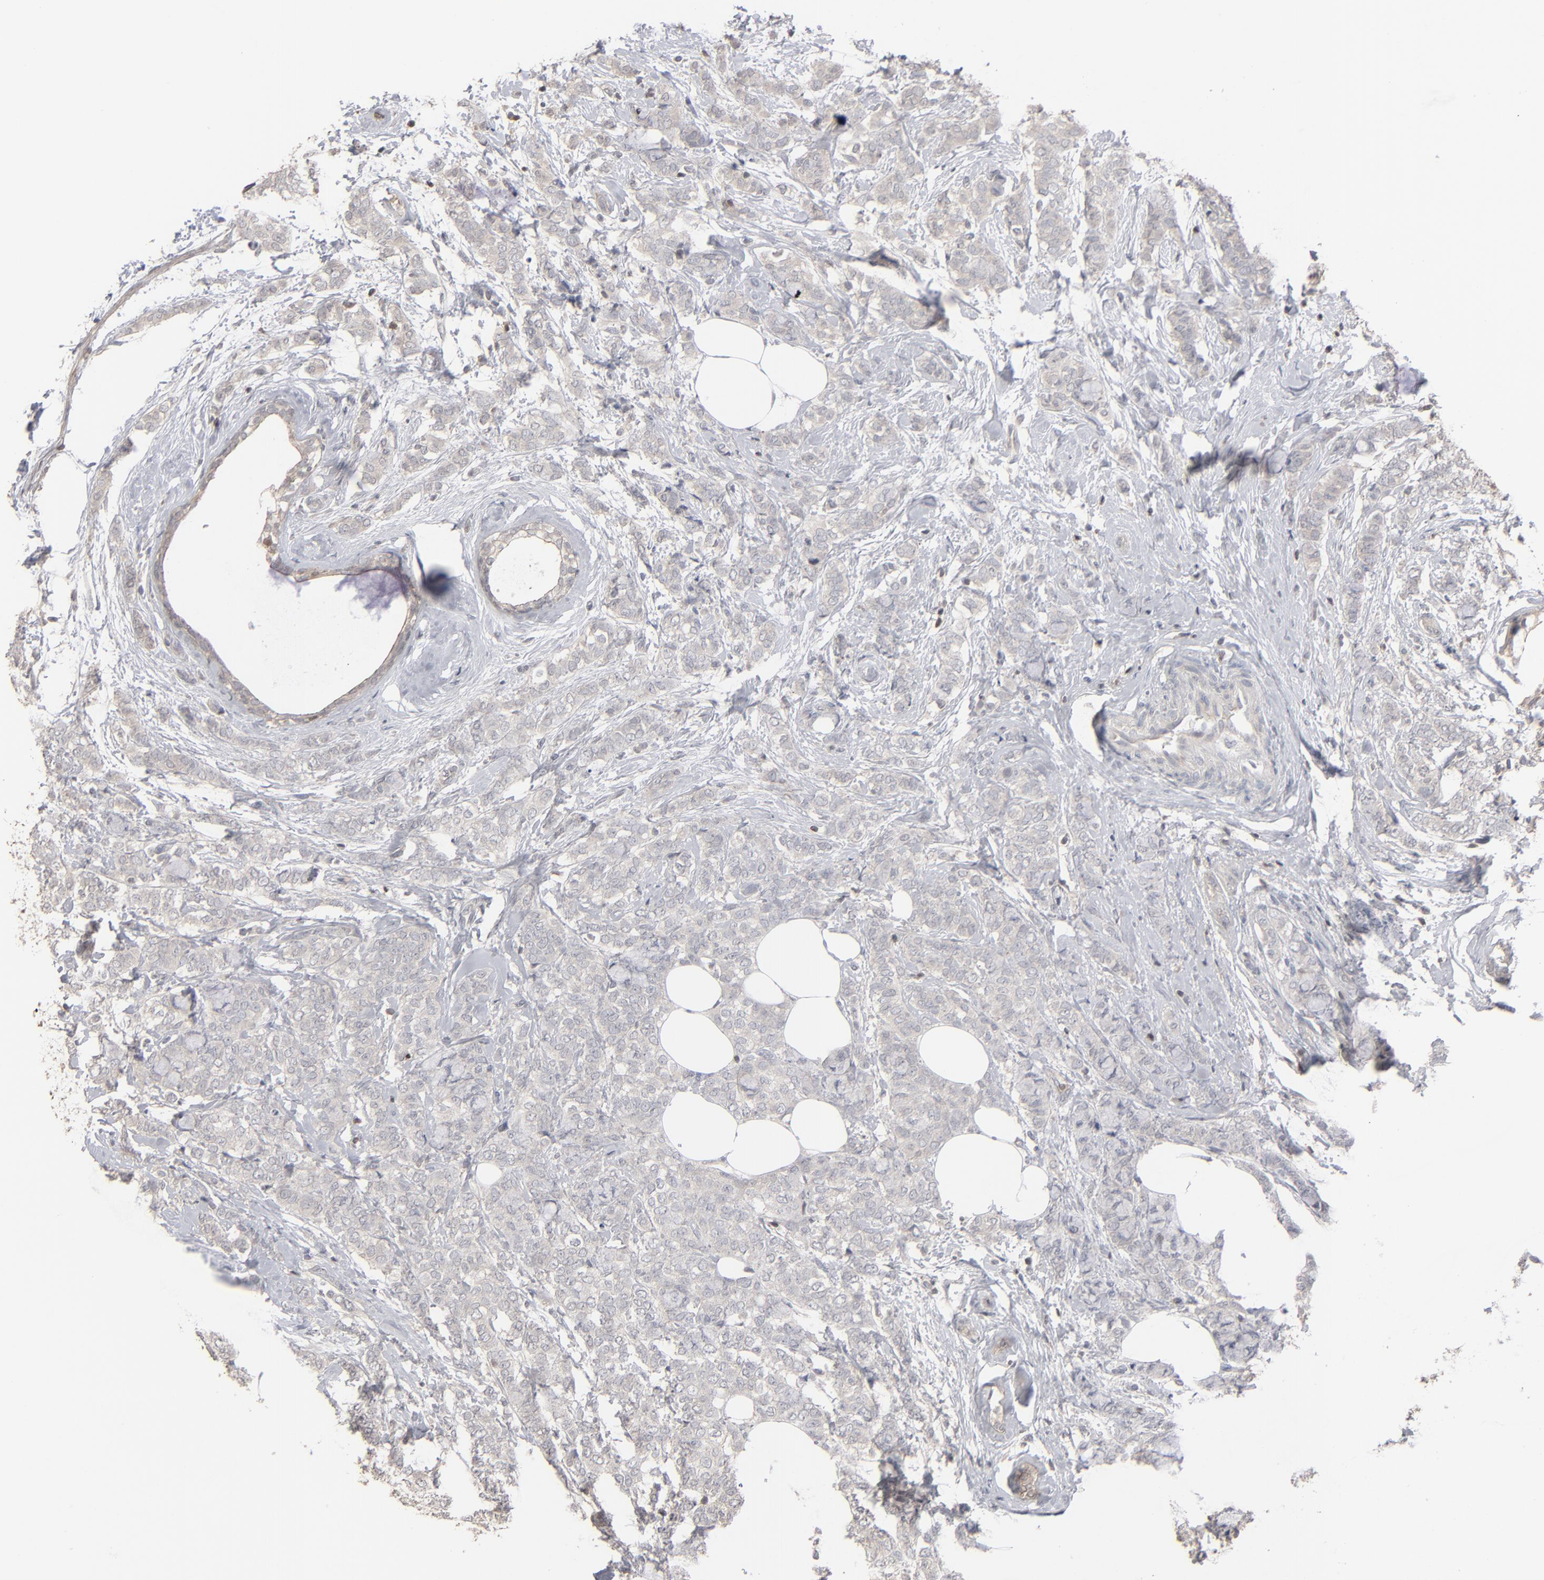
{"staining": {"intensity": "weak", "quantity": ">75%", "location": "cytoplasmic/membranous"}, "tissue": "breast cancer", "cell_type": "Tumor cells", "image_type": "cancer", "snomed": [{"axis": "morphology", "description": "Lobular carcinoma"}, {"axis": "topography", "description": "Breast"}], "caption": "Breast lobular carcinoma stained for a protein (brown) shows weak cytoplasmic/membranous positive staining in about >75% of tumor cells.", "gene": "STAT4", "patient": {"sex": "female", "age": 60}}